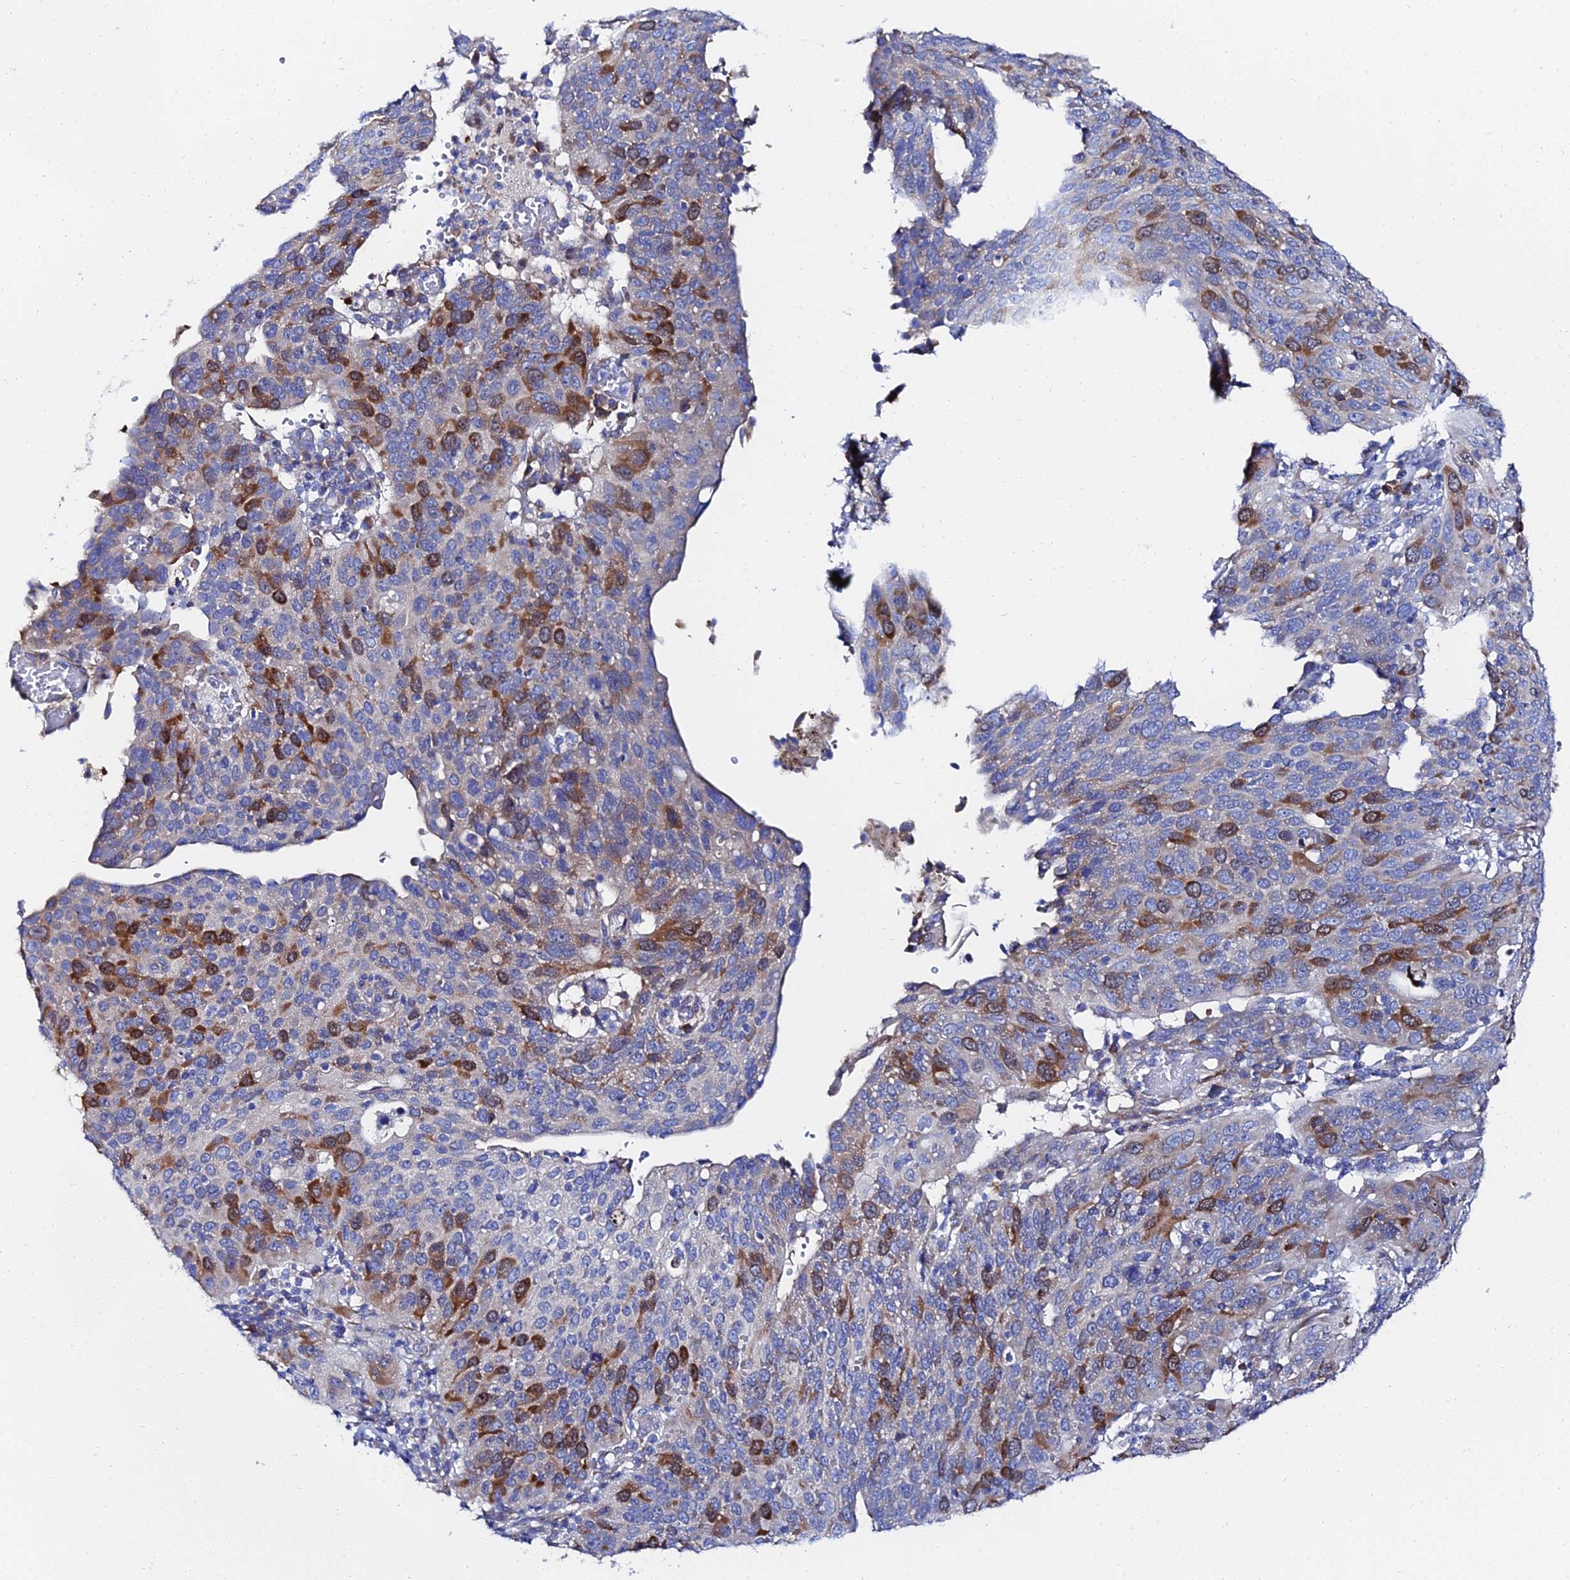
{"staining": {"intensity": "strong", "quantity": "<25%", "location": "cytoplasmic/membranous"}, "tissue": "cervical cancer", "cell_type": "Tumor cells", "image_type": "cancer", "snomed": [{"axis": "morphology", "description": "Squamous cell carcinoma, NOS"}, {"axis": "topography", "description": "Cervix"}], "caption": "Immunohistochemical staining of human cervical cancer demonstrates medium levels of strong cytoplasmic/membranous protein positivity in about <25% of tumor cells. (DAB (3,3'-diaminobenzidine) = brown stain, brightfield microscopy at high magnification).", "gene": "PTTG1", "patient": {"sex": "female", "age": 36}}